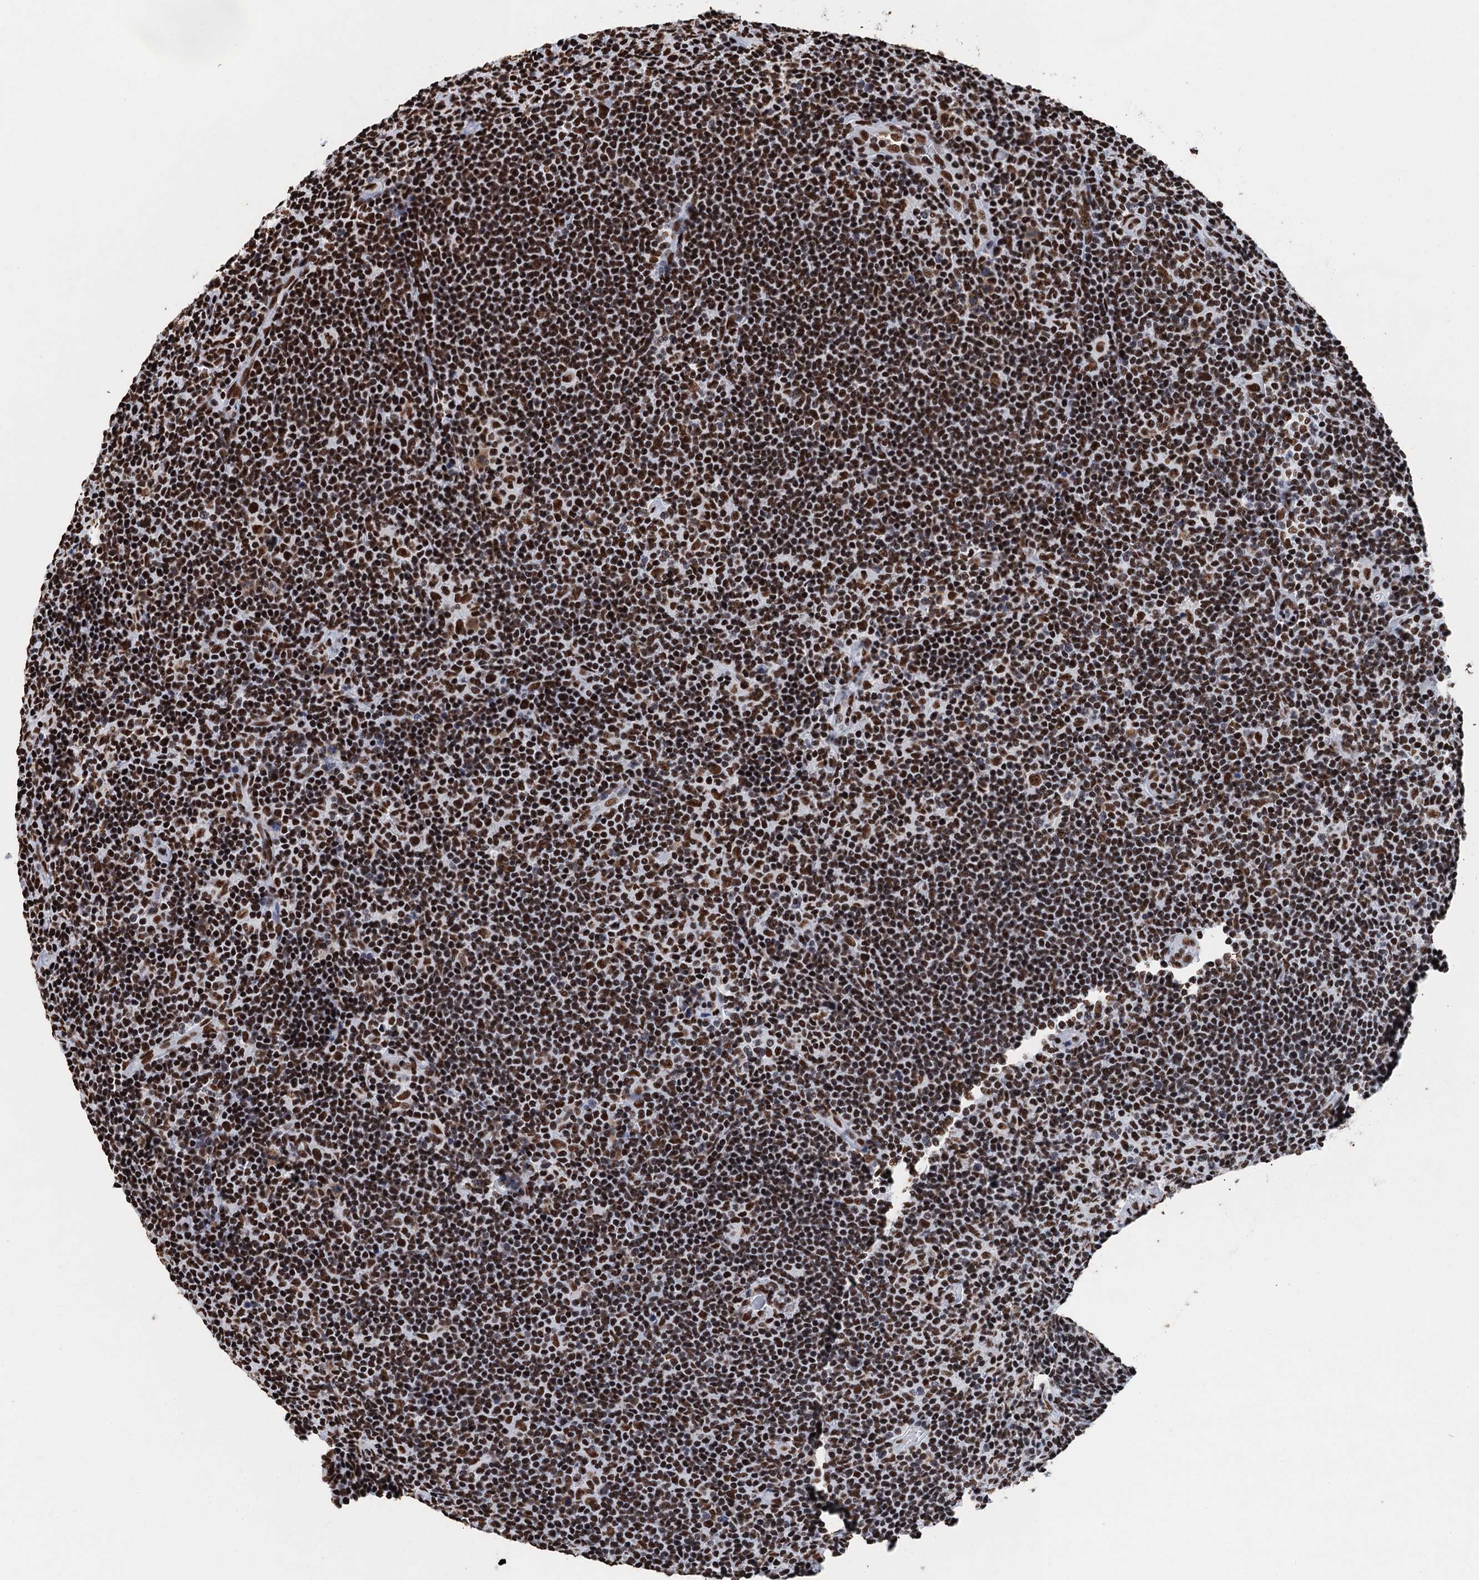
{"staining": {"intensity": "strong", "quantity": ">75%", "location": "nuclear"}, "tissue": "lymphoma", "cell_type": "Tumor cells", "image_type": "cancer", "snomed": [{"axis": "morphology", "description": "Hodgkin's disease, NOS"}, {"axis": "topography", "description": "Lymph node"}], "caption": "Lymphoma tissue reveals strong nuclear staining in approximately >75% of tumor cells, visualized by immunohistochemistry. Immunohistochemistry stains the protein in brown and the nuclei are stained blue.", "gene": "UBA2", "patient": {"sex": "female", "age": 57}}